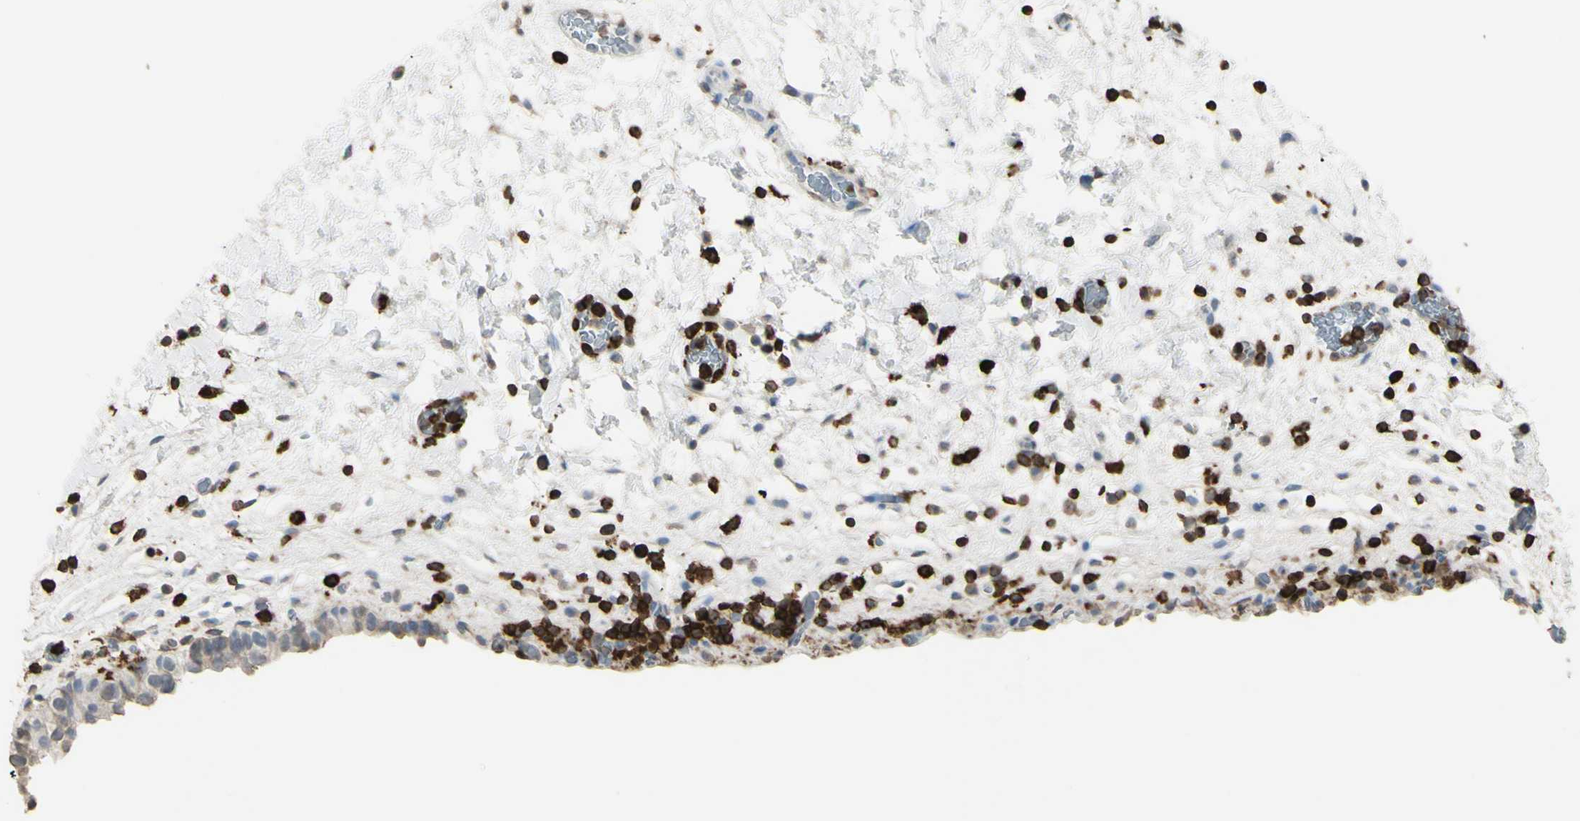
{"staining": {"intensity": "negative", "quantity": "none", "location": "none"}, "tissue": "urinary bladder", "cell_type": "Urothelial cells", "image_type": "normal", "snomed": [{"axis": "morphology", "description": "Normal tissue, NOS"}, {"axis": "topography", "description": "Urinary bladder"}], "caption": "Histopathology image shows no protein expression in urothelial cells of normal urinary bladder. (DAB (3,3'-diaminobenzidine) immunohistochemistry with hematoxylin counter stain).", "gene": "PSTPIP1", "patient": {"sex": "female", "age": 64}}